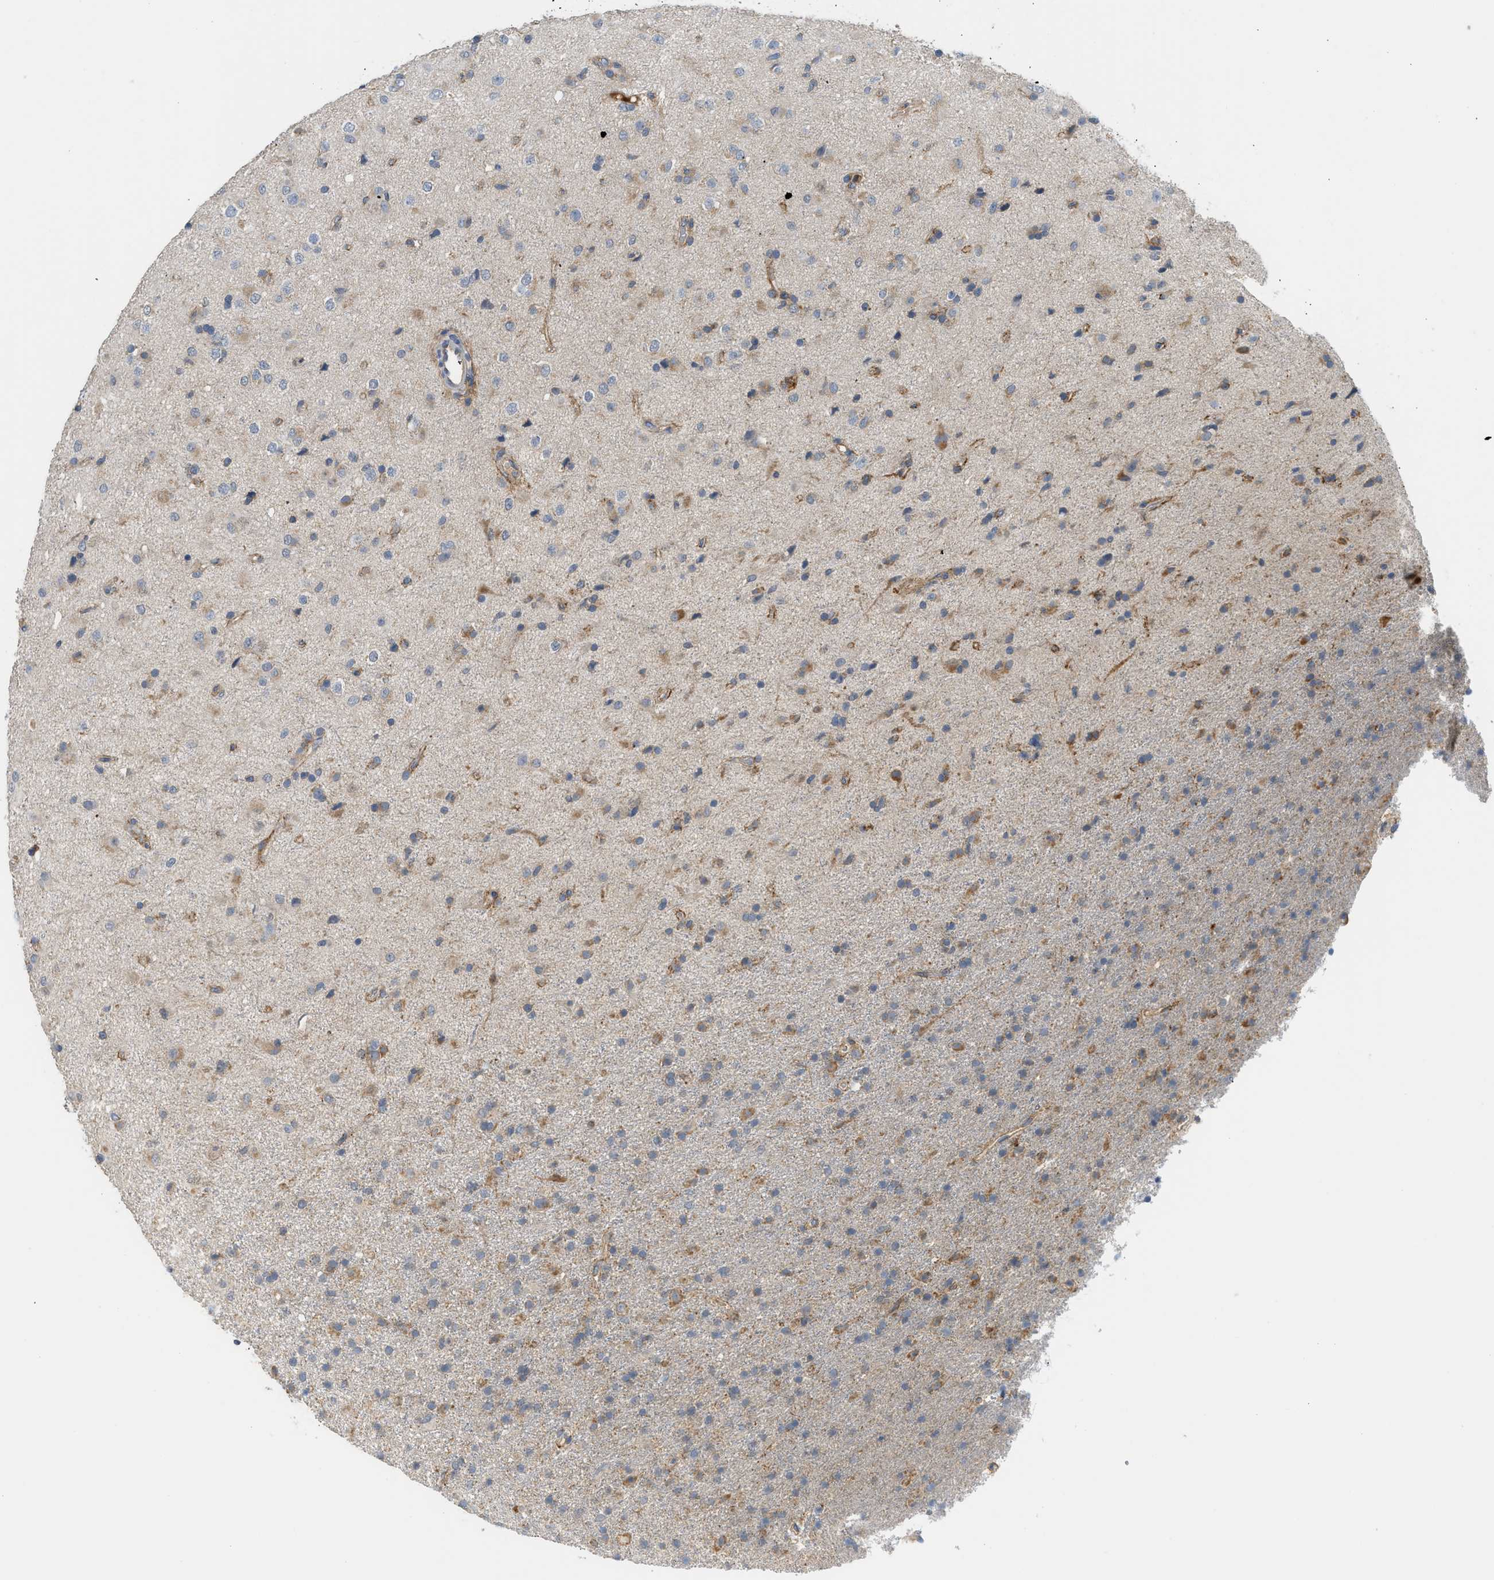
{"staining": {"intensity": "moderate", "quantity": "25%-75%", "location": "cytoplasmic/membranous"}, "tissue": "glioma", "cell_type": "Tumor cells", "image_type": "cancer", "snomed": [{"axis": "morphology", "description": "Glioma, malignant, Low grade"}, {"axis": "topography", "description": "Brain"}], "caption": "Glioma tissue reveals moderate cytoplasmic/membranous positivity in approximately 25%-75% of tumor cells, visualized by immunohistochemistry.", "gene": "RHBDF2", "patient": {"sex": "male", "age": 65}}